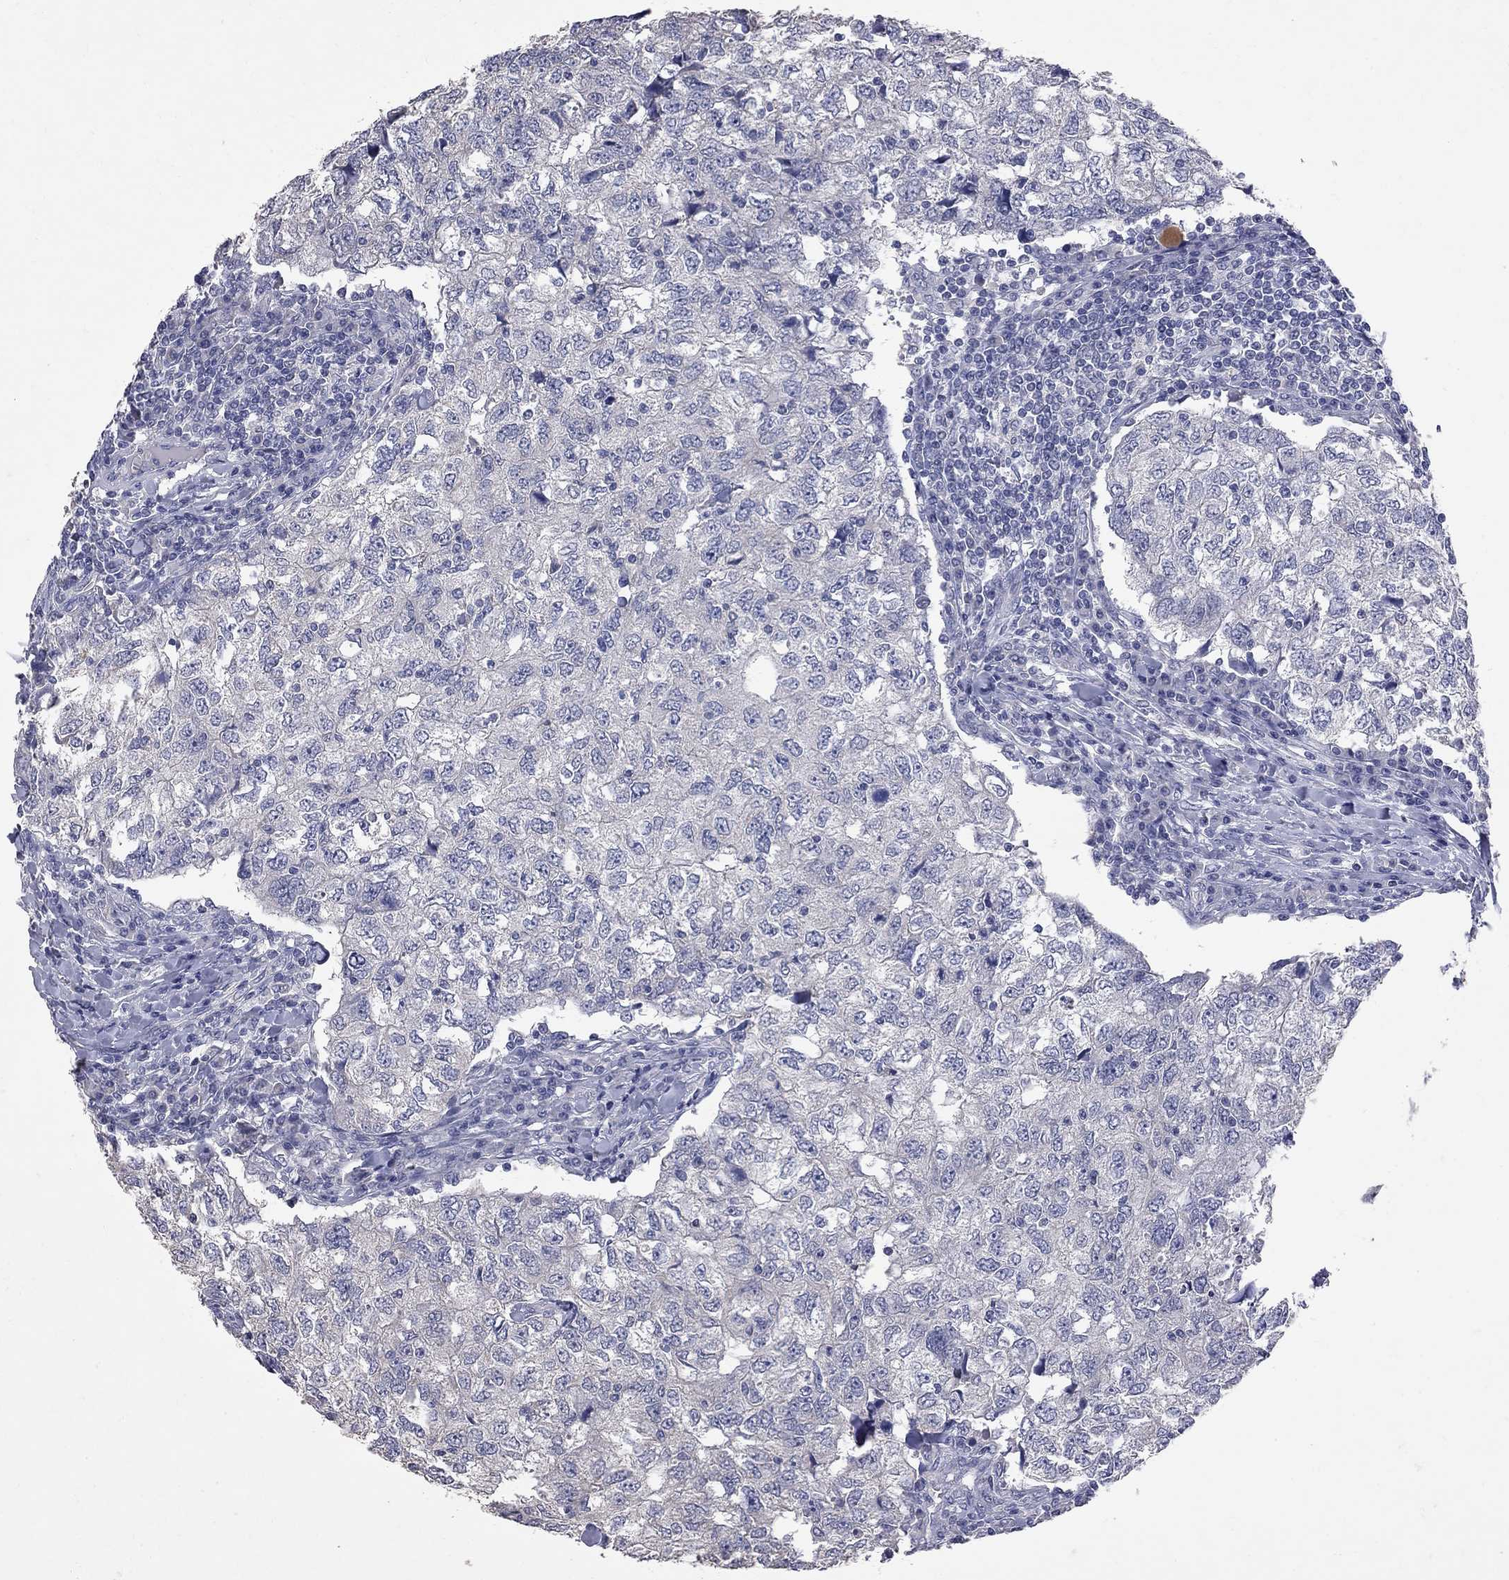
{"staining": {"intensity": "negative", "quantity": "none", "location": "none"}, "tissue": "breast cancer", "cell_type": "Tumor cells", "image_type": "cancer", "snomed": [{"axis": "morphology", "description": "Duct carcinoma"}, {"axis": "topography", "description": "Breast"}], "caption": "DAB (3,3'-diaminobenzidine) immunohistochemical staining of invasive ductal carcinoma (breast) reveals no significant expression in tumor cells.", "gene": "NOS2", "patient": {"sex": "female", "age": 30}}